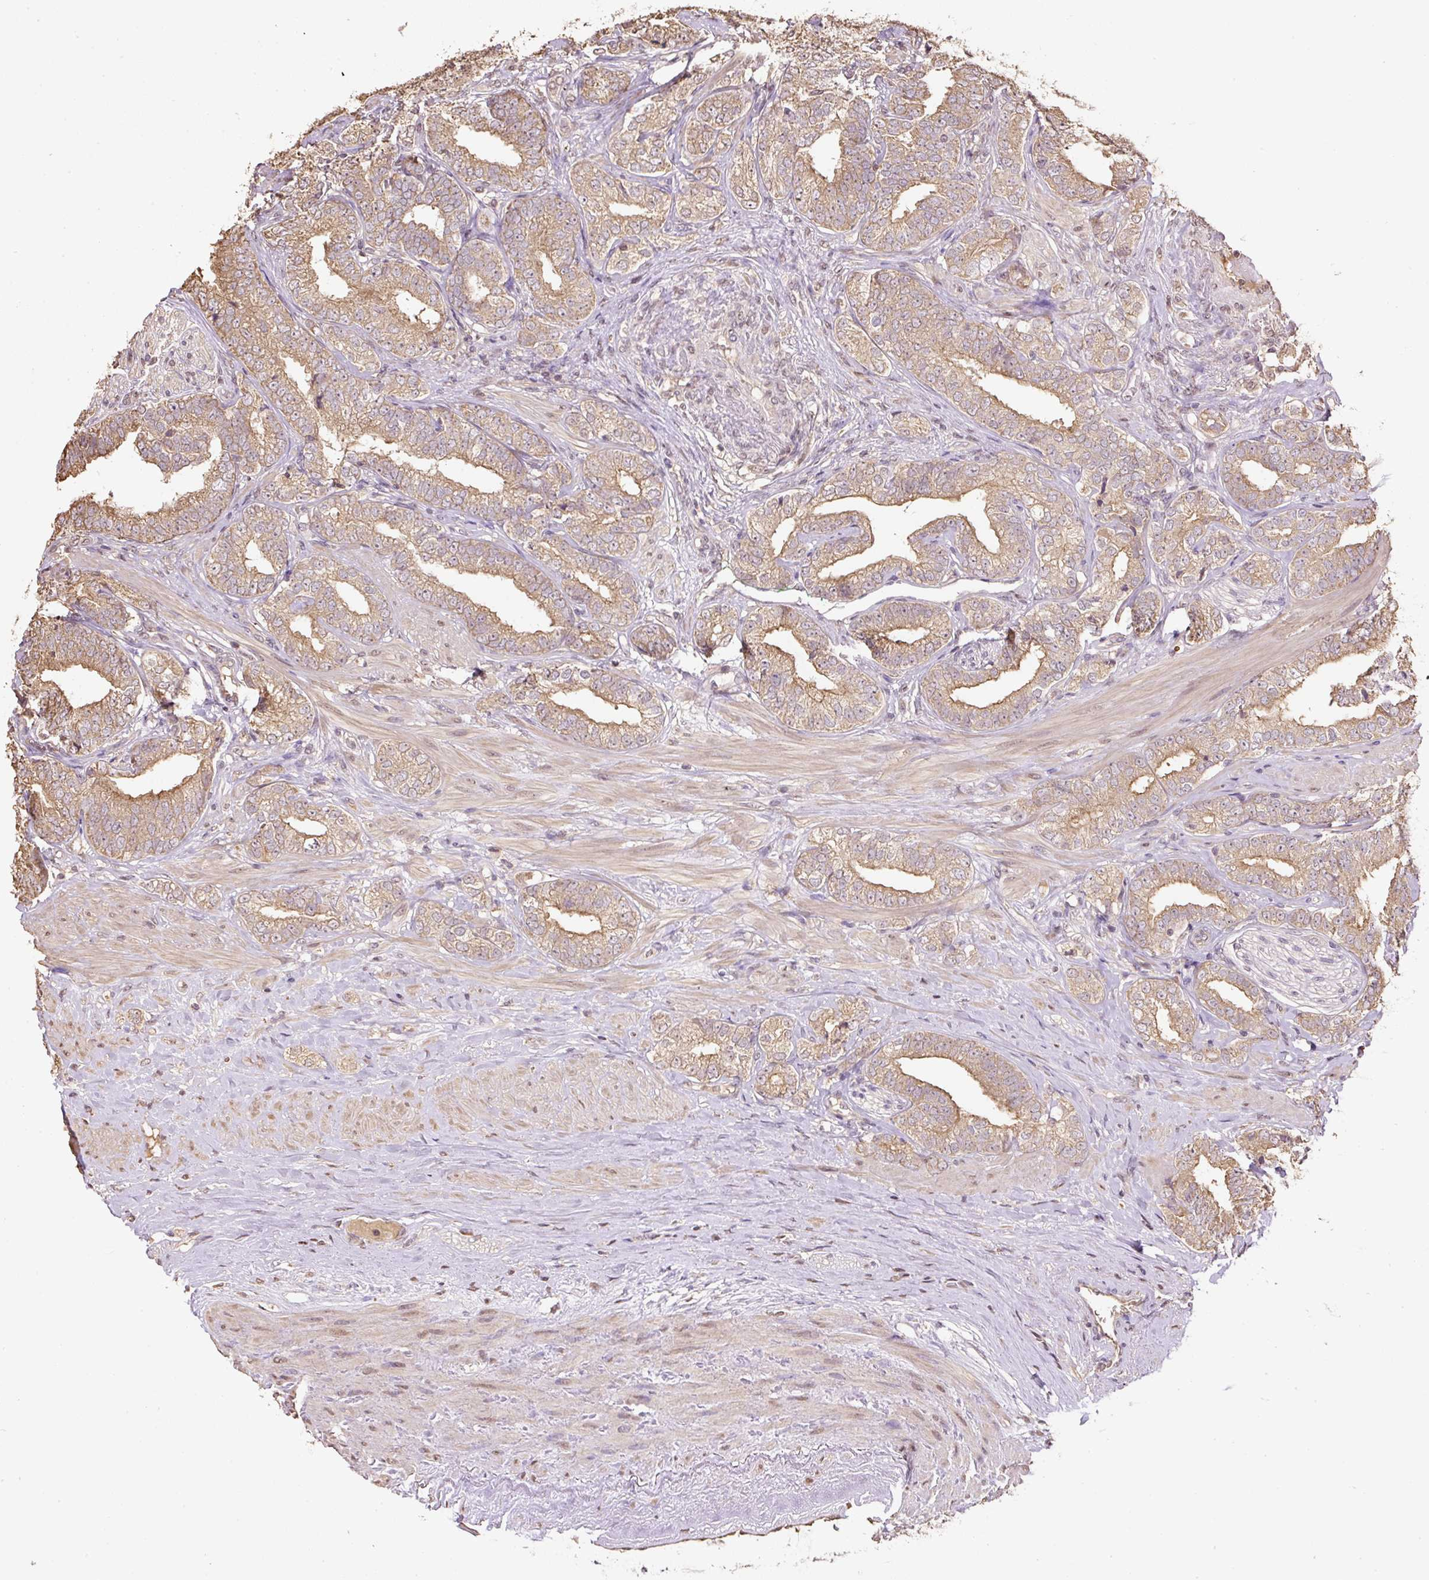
{"staining": {"intensity": "moderate", "quantity": "25%-75%", "location": "cytoplasmic/membranous"}, "tissue": "prostate cancer", "cell_type": "Tumor cells", "image_type": "cancer", "snomed": [{"axis": "morphology", "description": "Adenocarcinoma, High grade"}, {"axis": "topography", "description": "Prostate"}], "caption": "Tumor cells show moderate cytoplasmic/membranous positivity in about 25%-75% of cells in prostate cancer (high-grade adenocarcinoma). (DAB = brown stain, brightfield microscopy at high magnification).", "gene": "TMEM170B", "patient": {"sex": "male", "age": 72}}